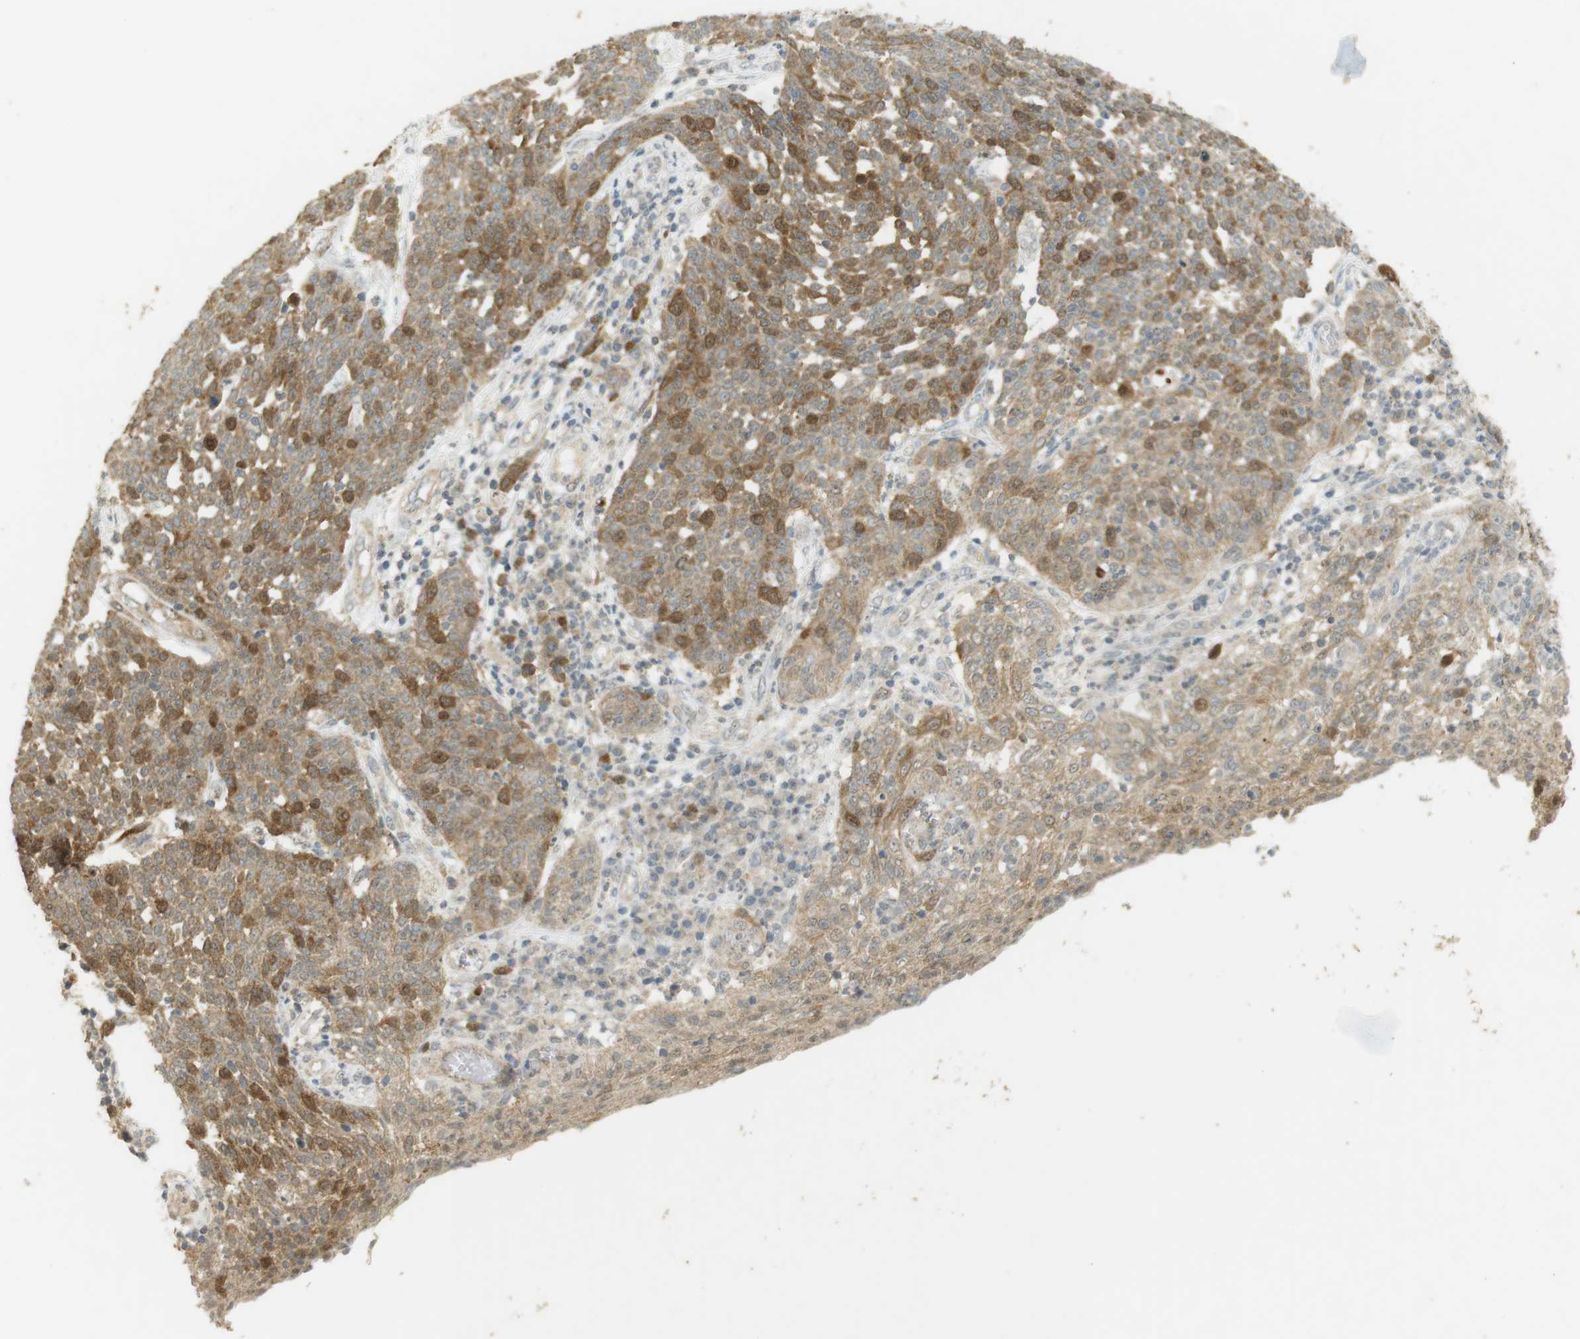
{"staining": {"intensity": "moderate", "quantity": "25%-75%", "location": "cytoplasmic/membranous"}, "tissue": "cervical cancer", "cell_type": "Tumor cells", "image_type": "cancer", "snomed": [{"axis": "morphology", "description": "Squamous cell carcinoma, NOS"}, {"axis": "topography", "description": "Cervix"}], "caption": "Protein staining by immunohistochemistry reveals moderate cytoplasmic/membranous expression in about 25%-75% of tumor cells in squamous cell carcinoma (cervical). (brown staining indicates protein expression, while blue staining denotes nuclei).", "gene": "TTK", "patient": {"sex": "female", "age": 34}}